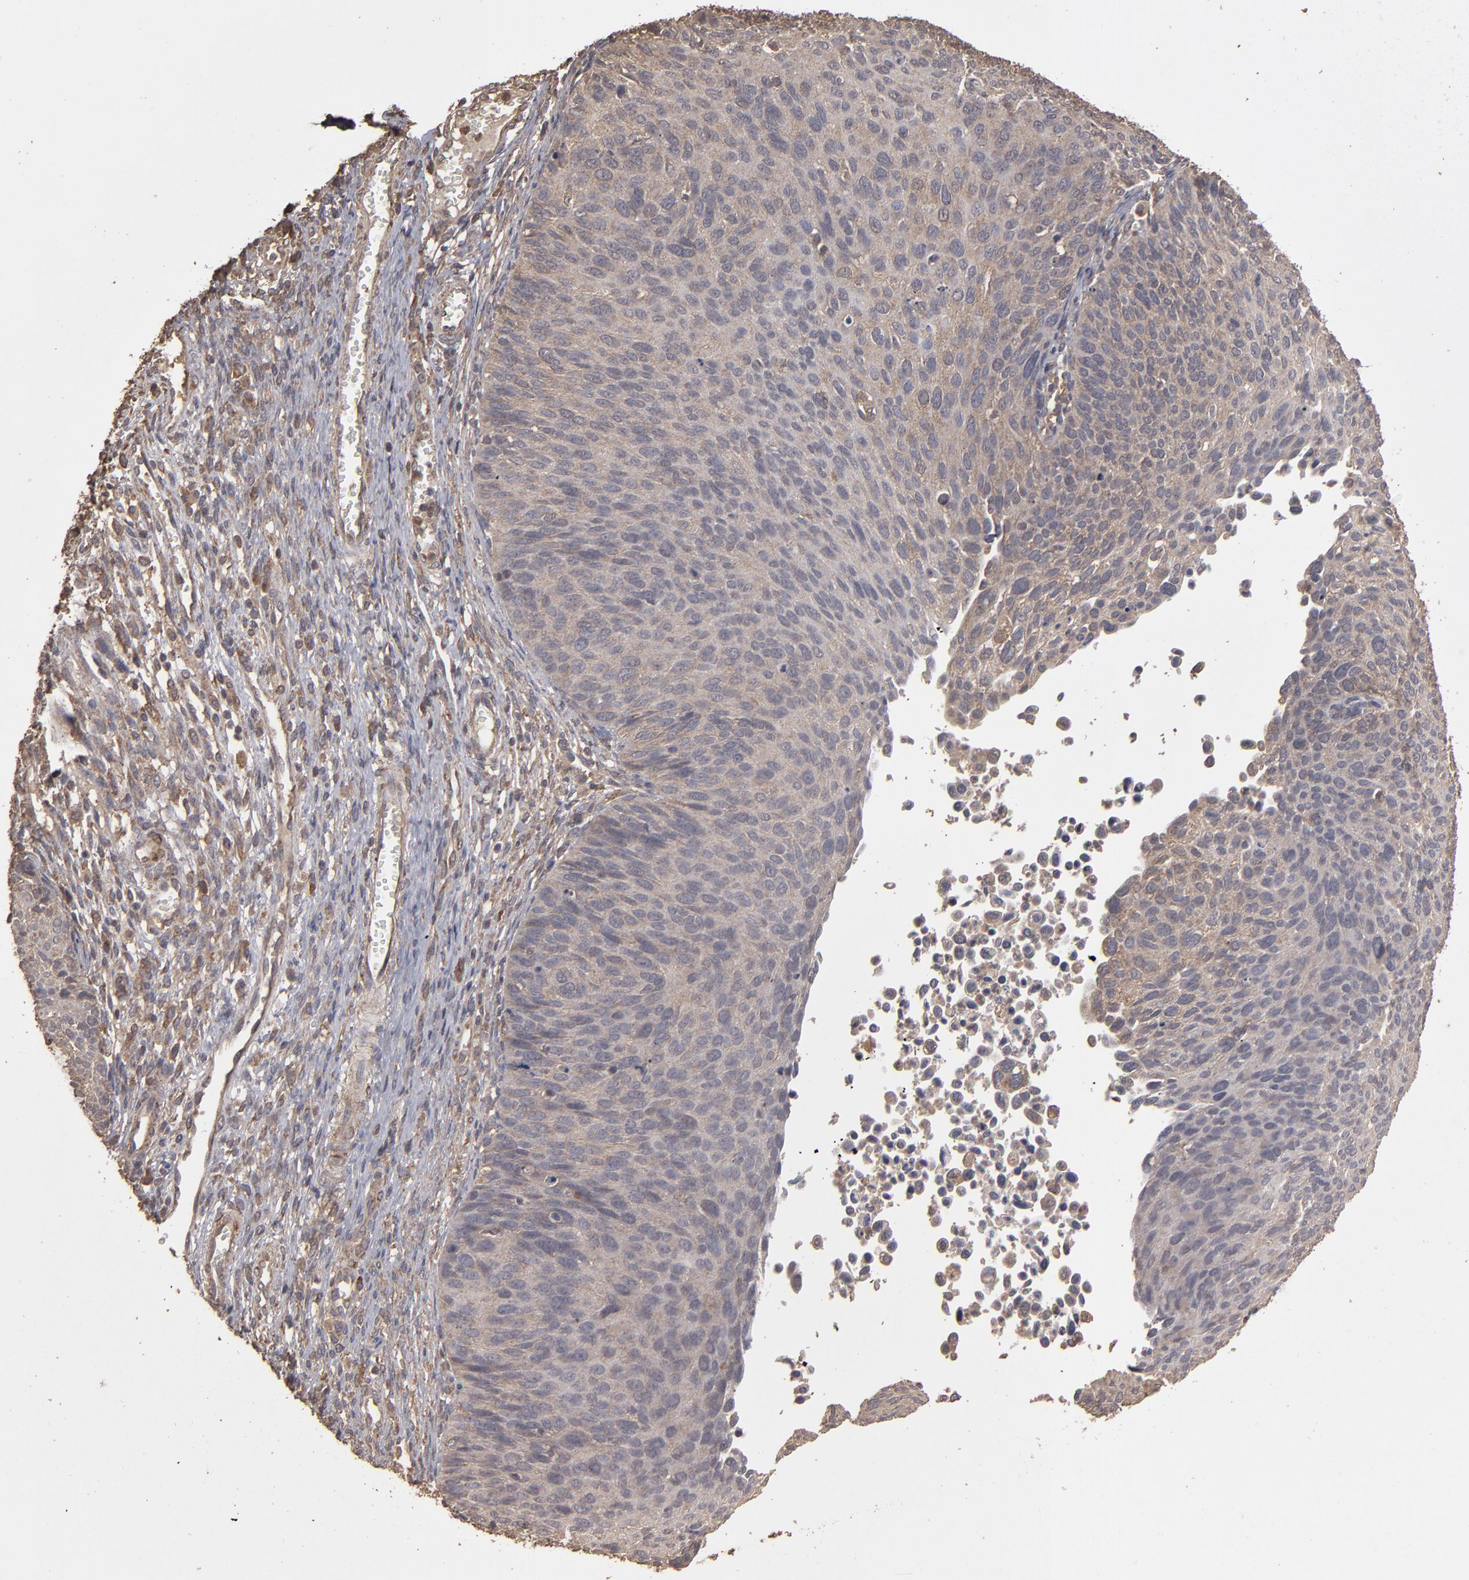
{"staining": {"intensity": "weak", "quantity": ">75%", "location": "cytoplasmic/membranous"}, "tissue": "cervical cancer", "cell_type": "Tumor cells", "image_type": "cancer", "snomed": [{"axis": "morphology", "description": "Squamous cell carcinoma, NOS"}, {"axis": "topography", "description": "Cervix"}], "caption": "Squamous cell carcinoma (cervical) was stained to show a protein in brown. There is low levels of weak cytoplasmic/membranous expression in about >75% of tumor cells.", "gene": "MMP2", "patient": {"sex": "female", "age": 36}}